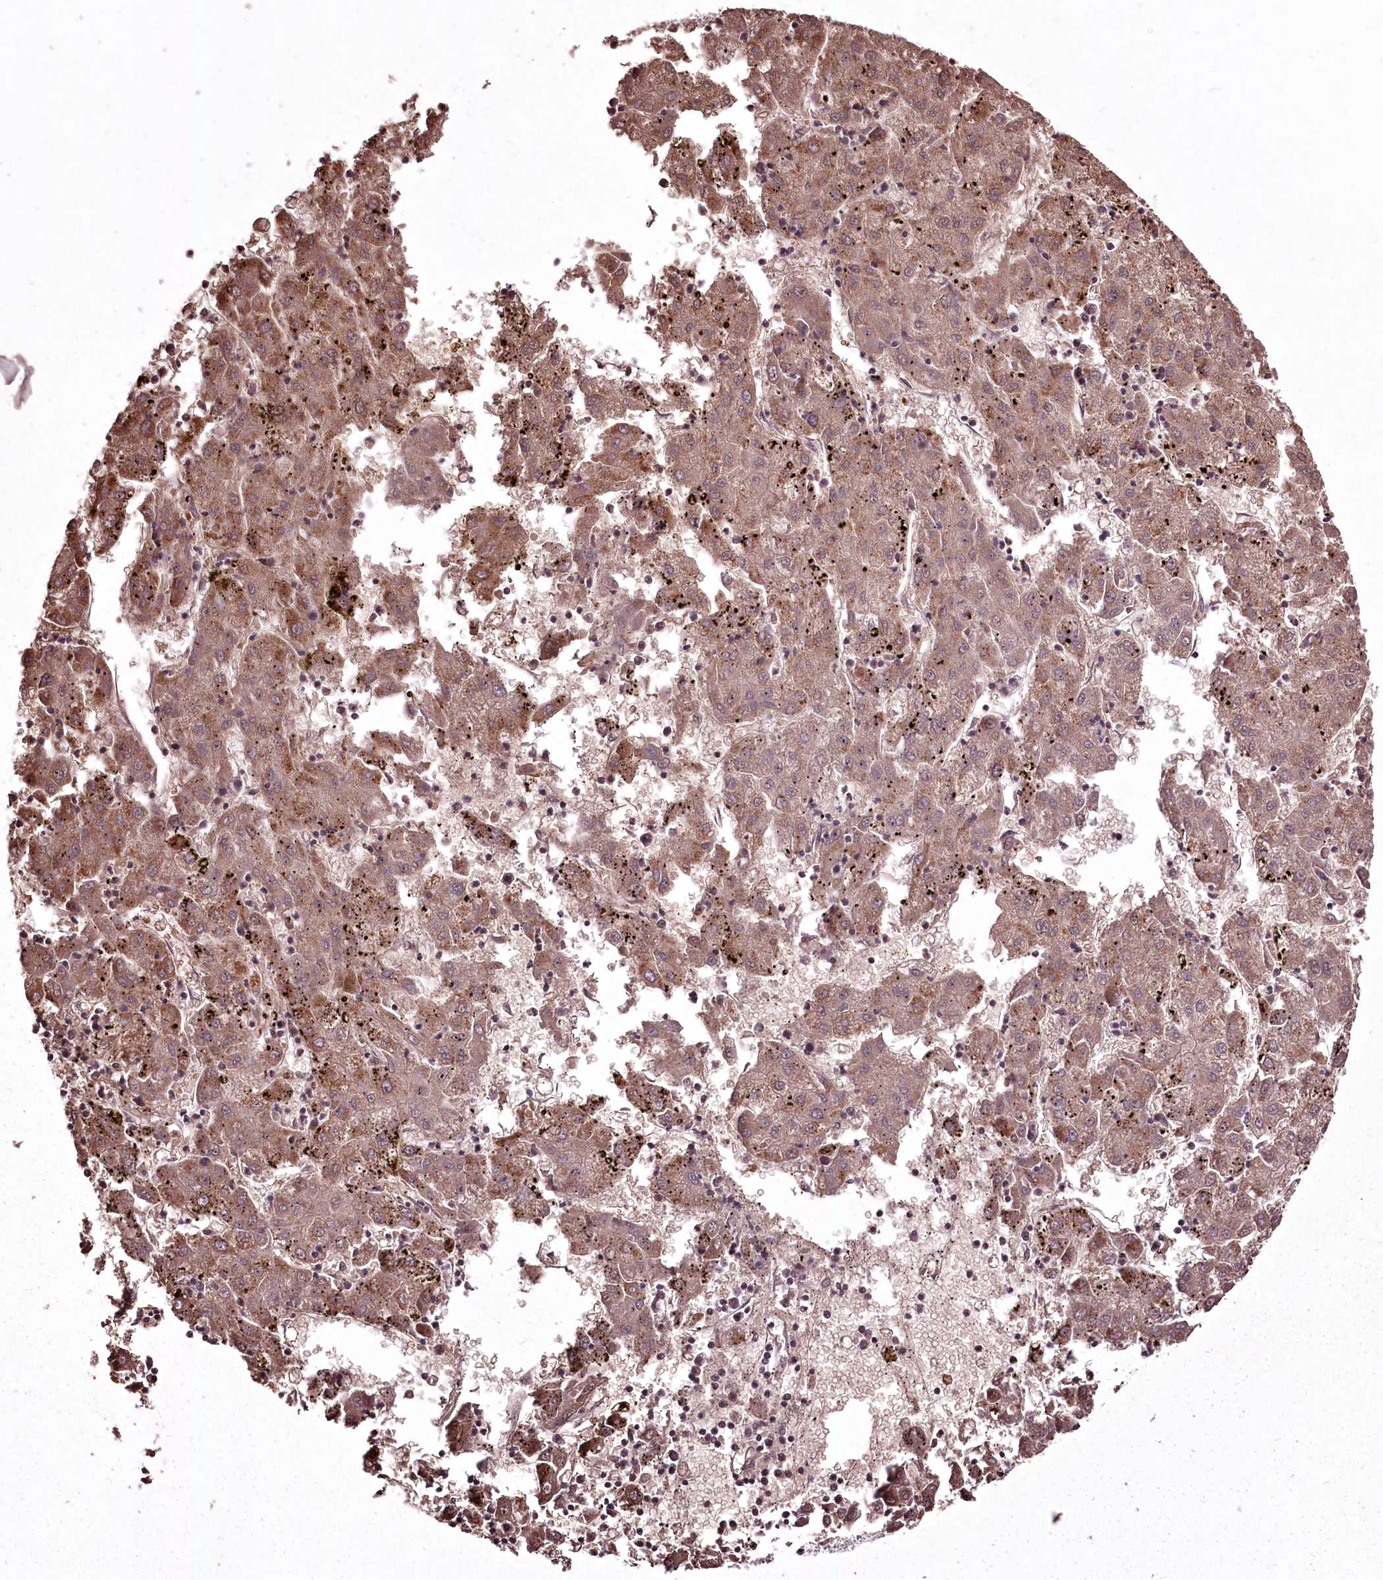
{"staining": {"intensity": "moderate", "quantity": ">75%", "location": "cytoplasmic/membranous"}, "tissue": "liver cancer", "cell_type": "Tumor cells", "image_type": "cancer", "snomed": [{"axis": "morphology", "description": "Carcinoma, Hepatocellular, NOS"}, {"axis": "topography", "description": "Liver"}], "caption": "The immunohistochemical stain labels moderate cytoplasmic/membranous staining in tumor cells of hepatocellular carcinoma (liver) tissue.", "gene": "ADRA1D", "patient": {"sex": "male", "age": 72}}